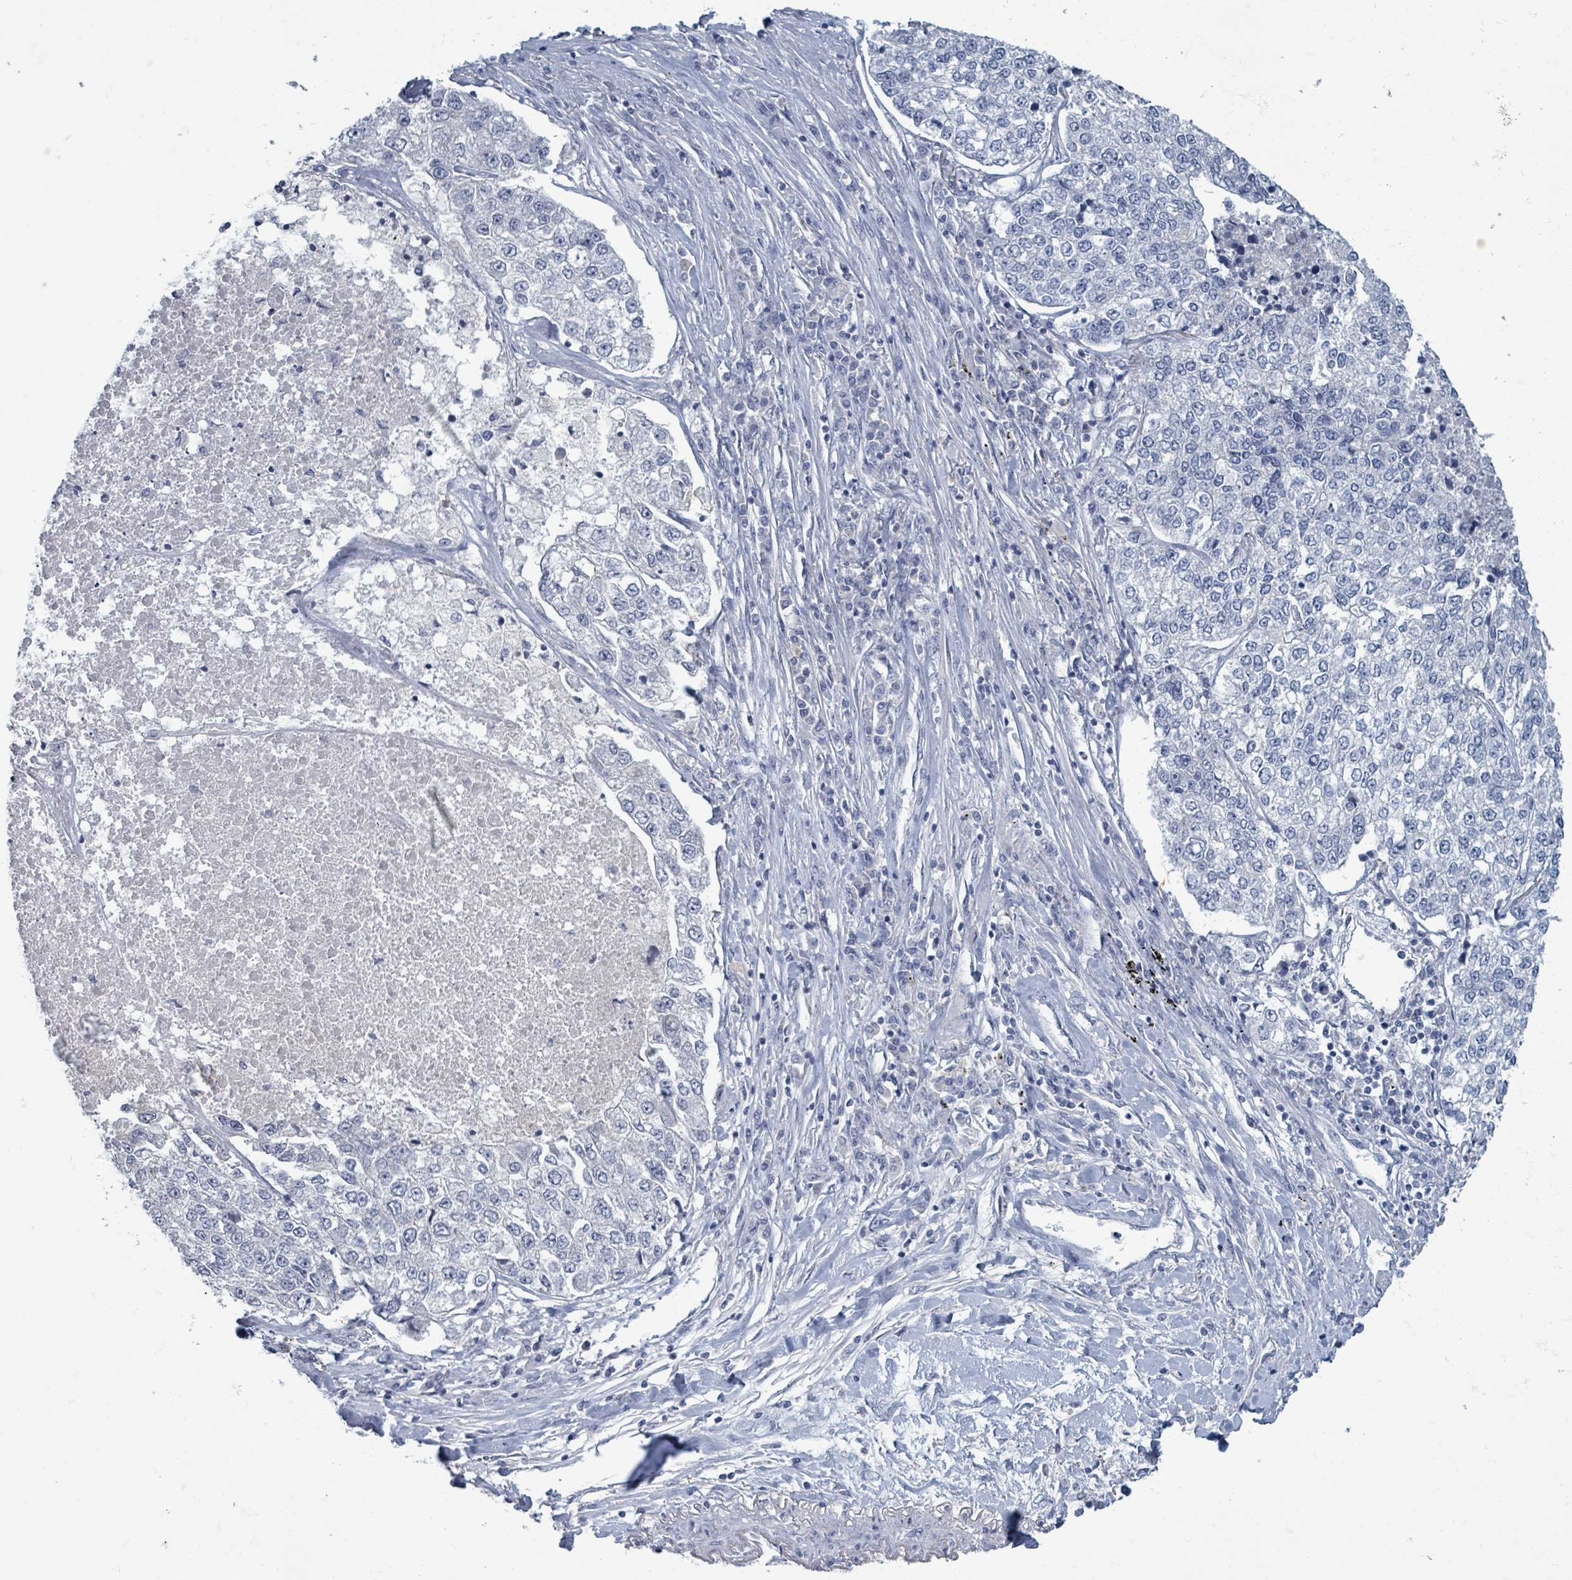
{"staining": {"intensity": "negative", "quantity": "none", "location": "none"}, "tissue": "lung cancer", "cell_type": "Tumor cells", "image_type": "cancer", "snomed": [{"axis": "morphology", "description": "Adenocarcinoma, NOS"}, {"axis": "topography", "description": "Lung"}], "caption": "Tumor cells show no significant staining in lung cancer (adenocarcinoma). The staining is performed using DAB (3,3'-diaminobenzidine) brown chromogen with nuclei counter-stained in using hematoxylin.", "gene": "WNT11", "patient": {"sex": "male", "age": 49}}